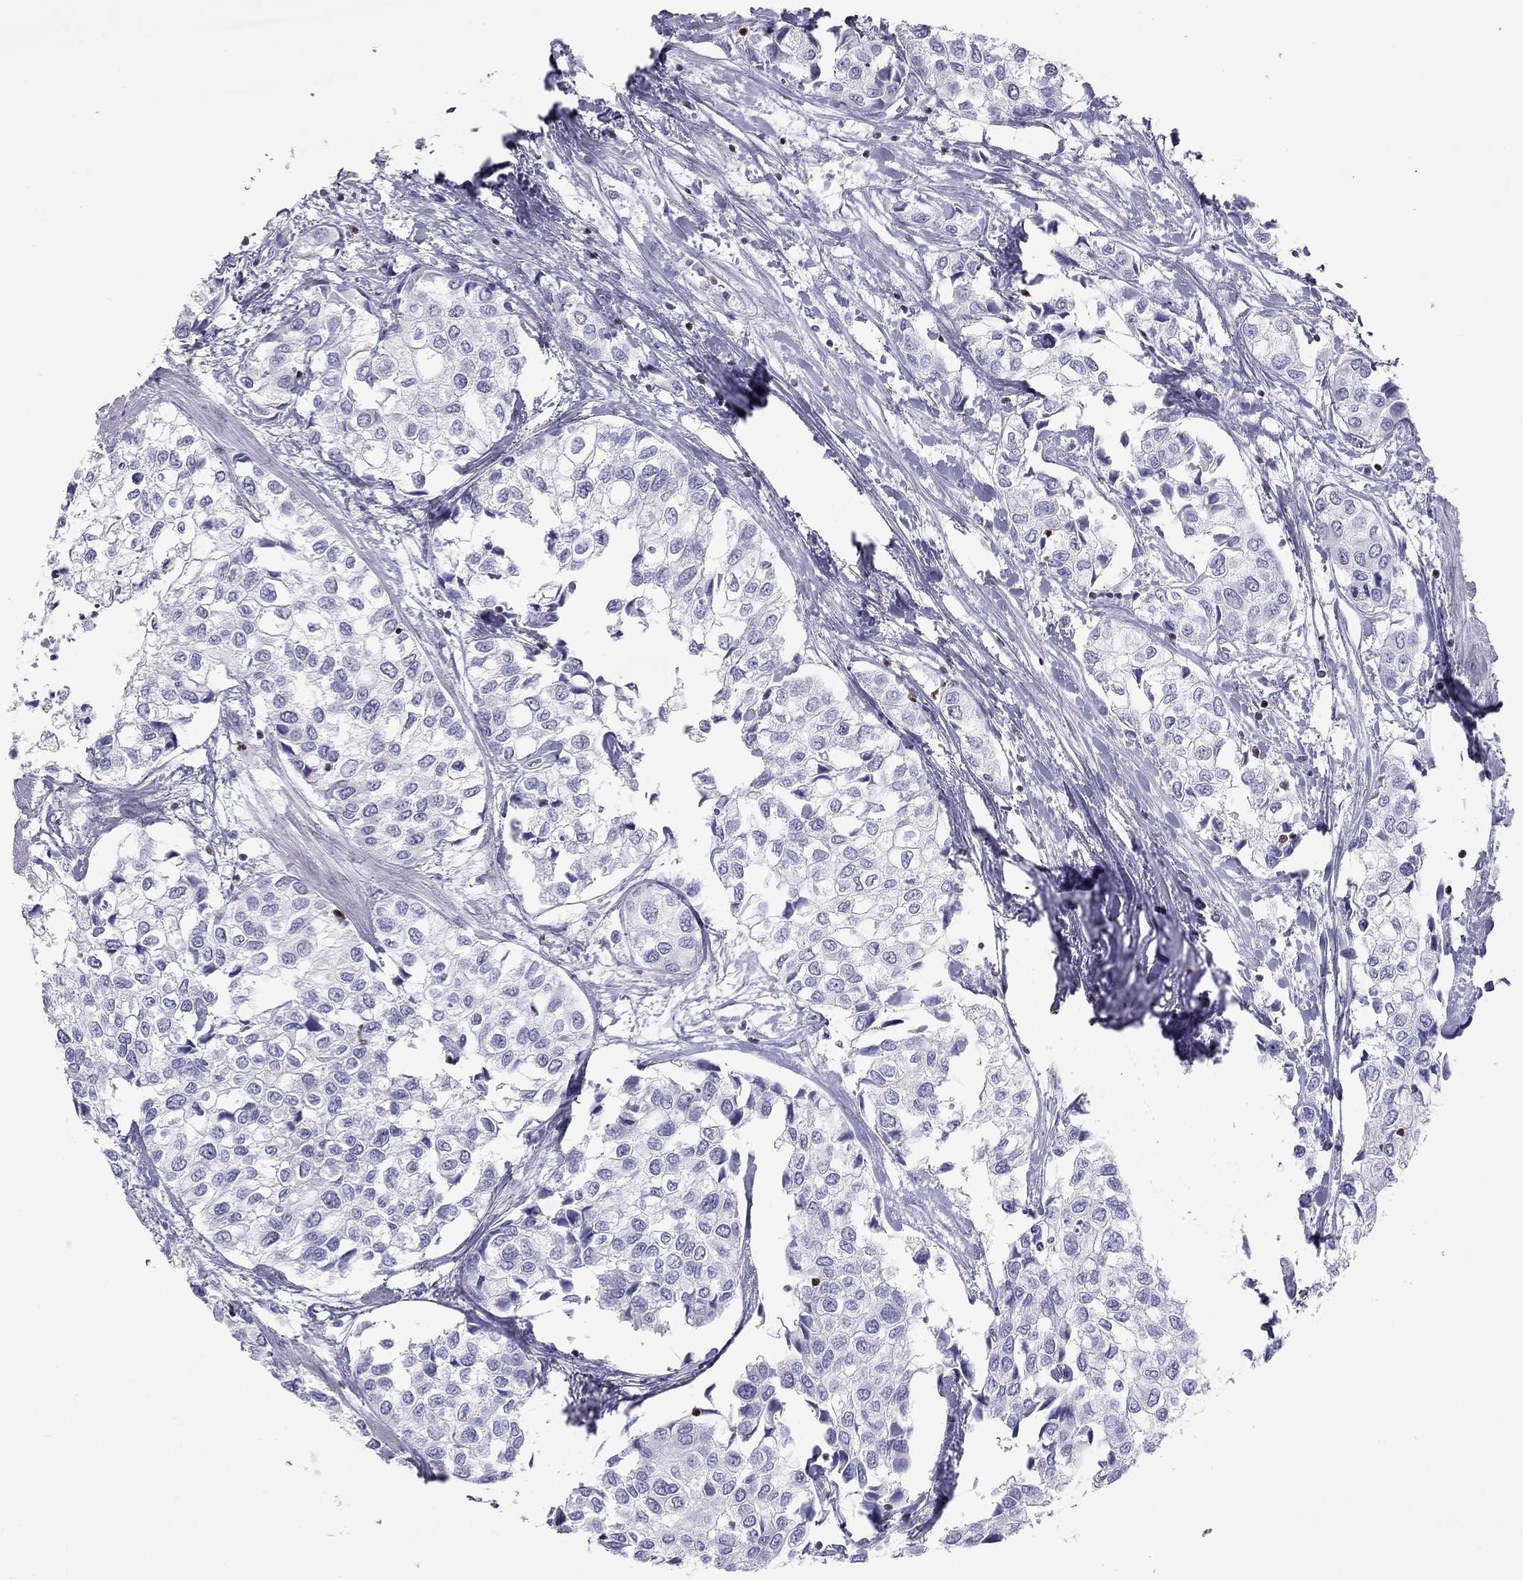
{"staining": {"intensity": "negative", "quantity": "none", "location": "none"}, "tissue": "urothelial cancer", "cell_type": "Tumor cells", "image_type": "cancer", "snomed": [{"axis": "morphology", "description": "Urothelial carcinoma, High grade"}, {"axis": "topography", "description": "Urinary bladder"}], "caption": "This is a image of immunohistochemistry staining of high-grade urothelial carcinoma, which shows no staining in tumor cells.", "gene": "SH2D2A", "patient": {"sex": "male", "age": 73}}